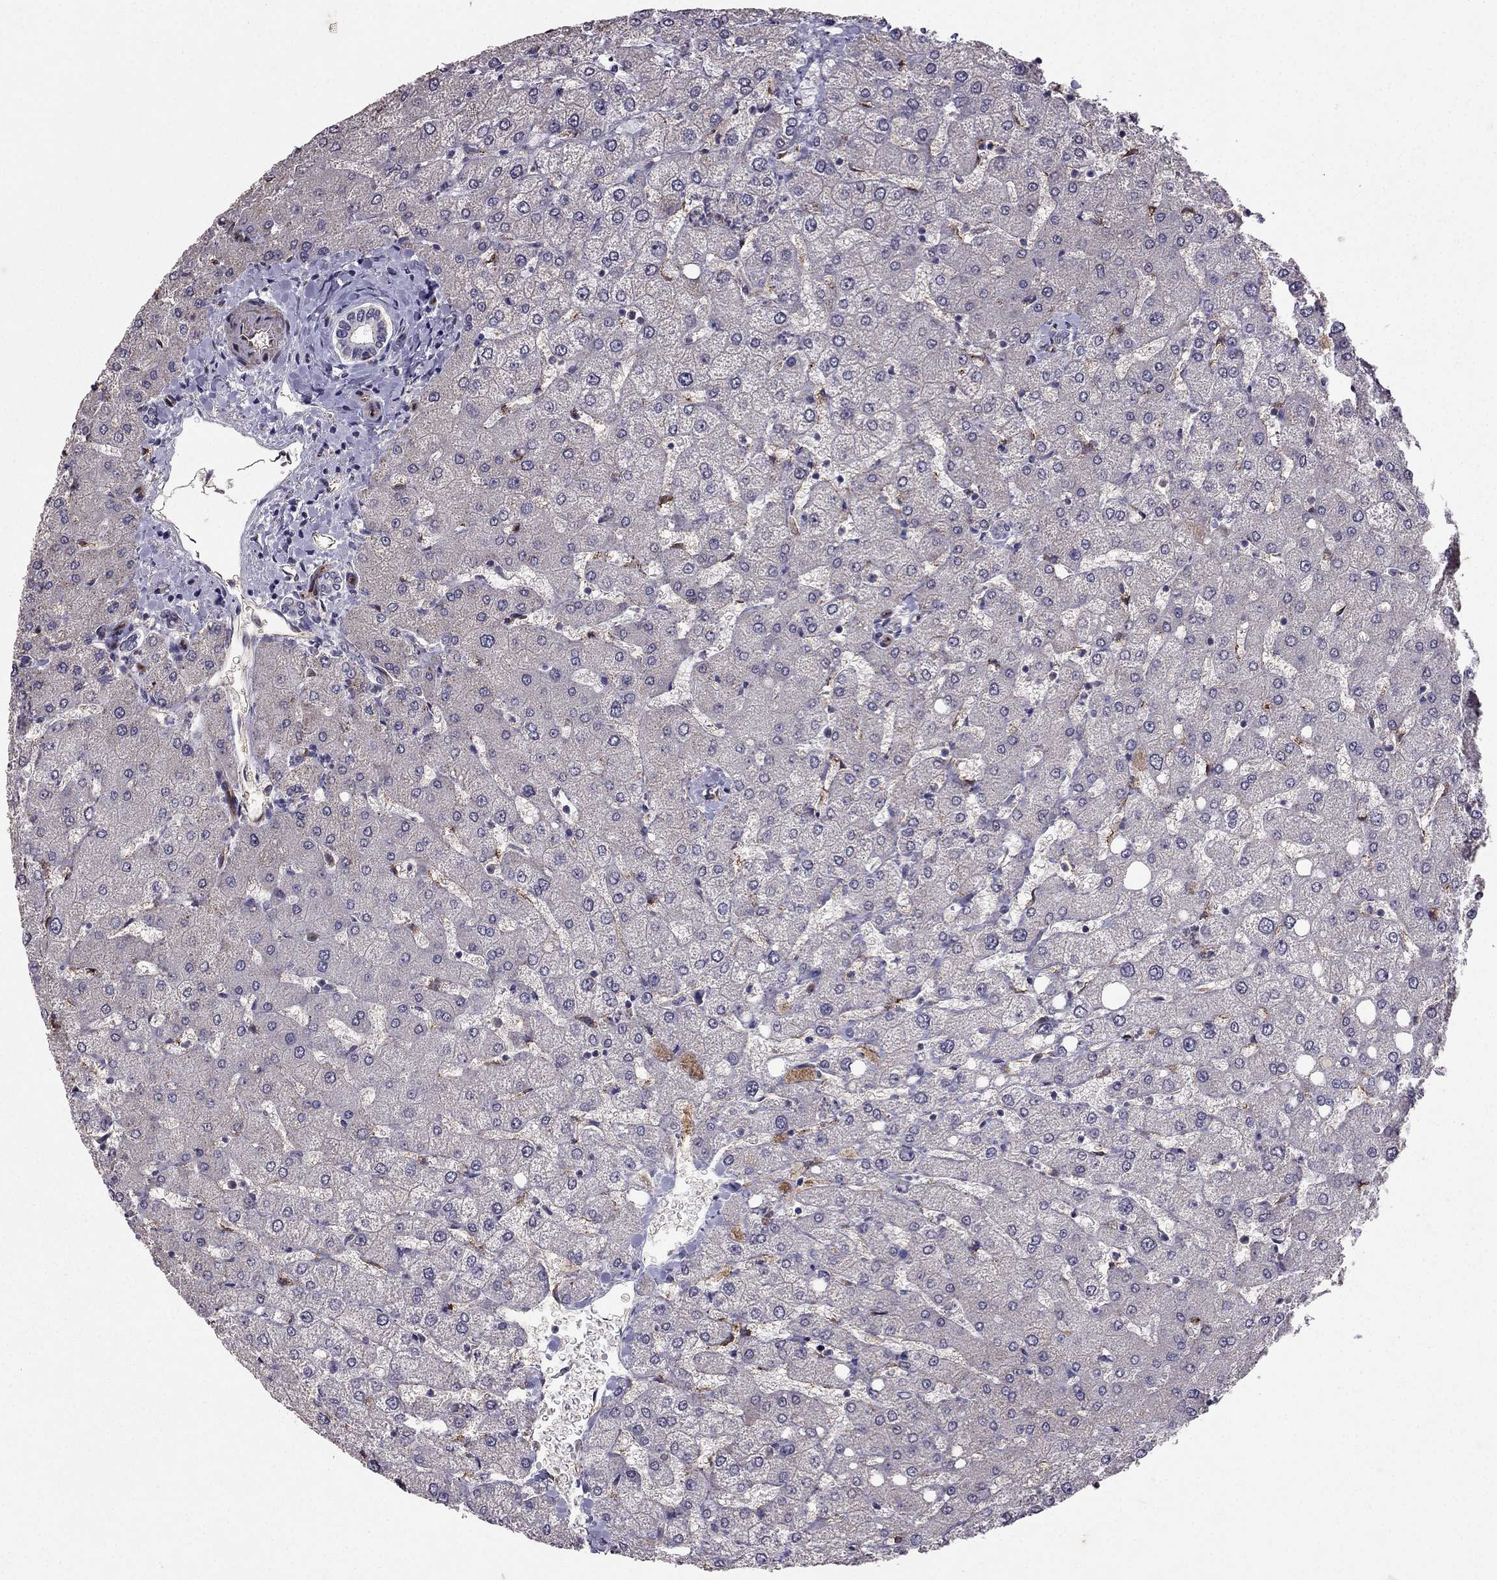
{"staining": {"intensity": "negative", "quantity": "none", "location": "none"}, "tissue": "liver", "cell_type": "Cholangiocytes", "image_type": "normal", "snomed": [{"axis": "morphology", "description": "Normal tissue, NOS"}, {"axis": "topography", "description": "Liver"}], "caption": "Immunohistochemistry of benign liver shows no expression in cholangiocytes. (DAB IHC visualized using brightfield microscopy, high magnification).", "gene": "RASIP1", "patient": {"sex": "female", "age": 54}}